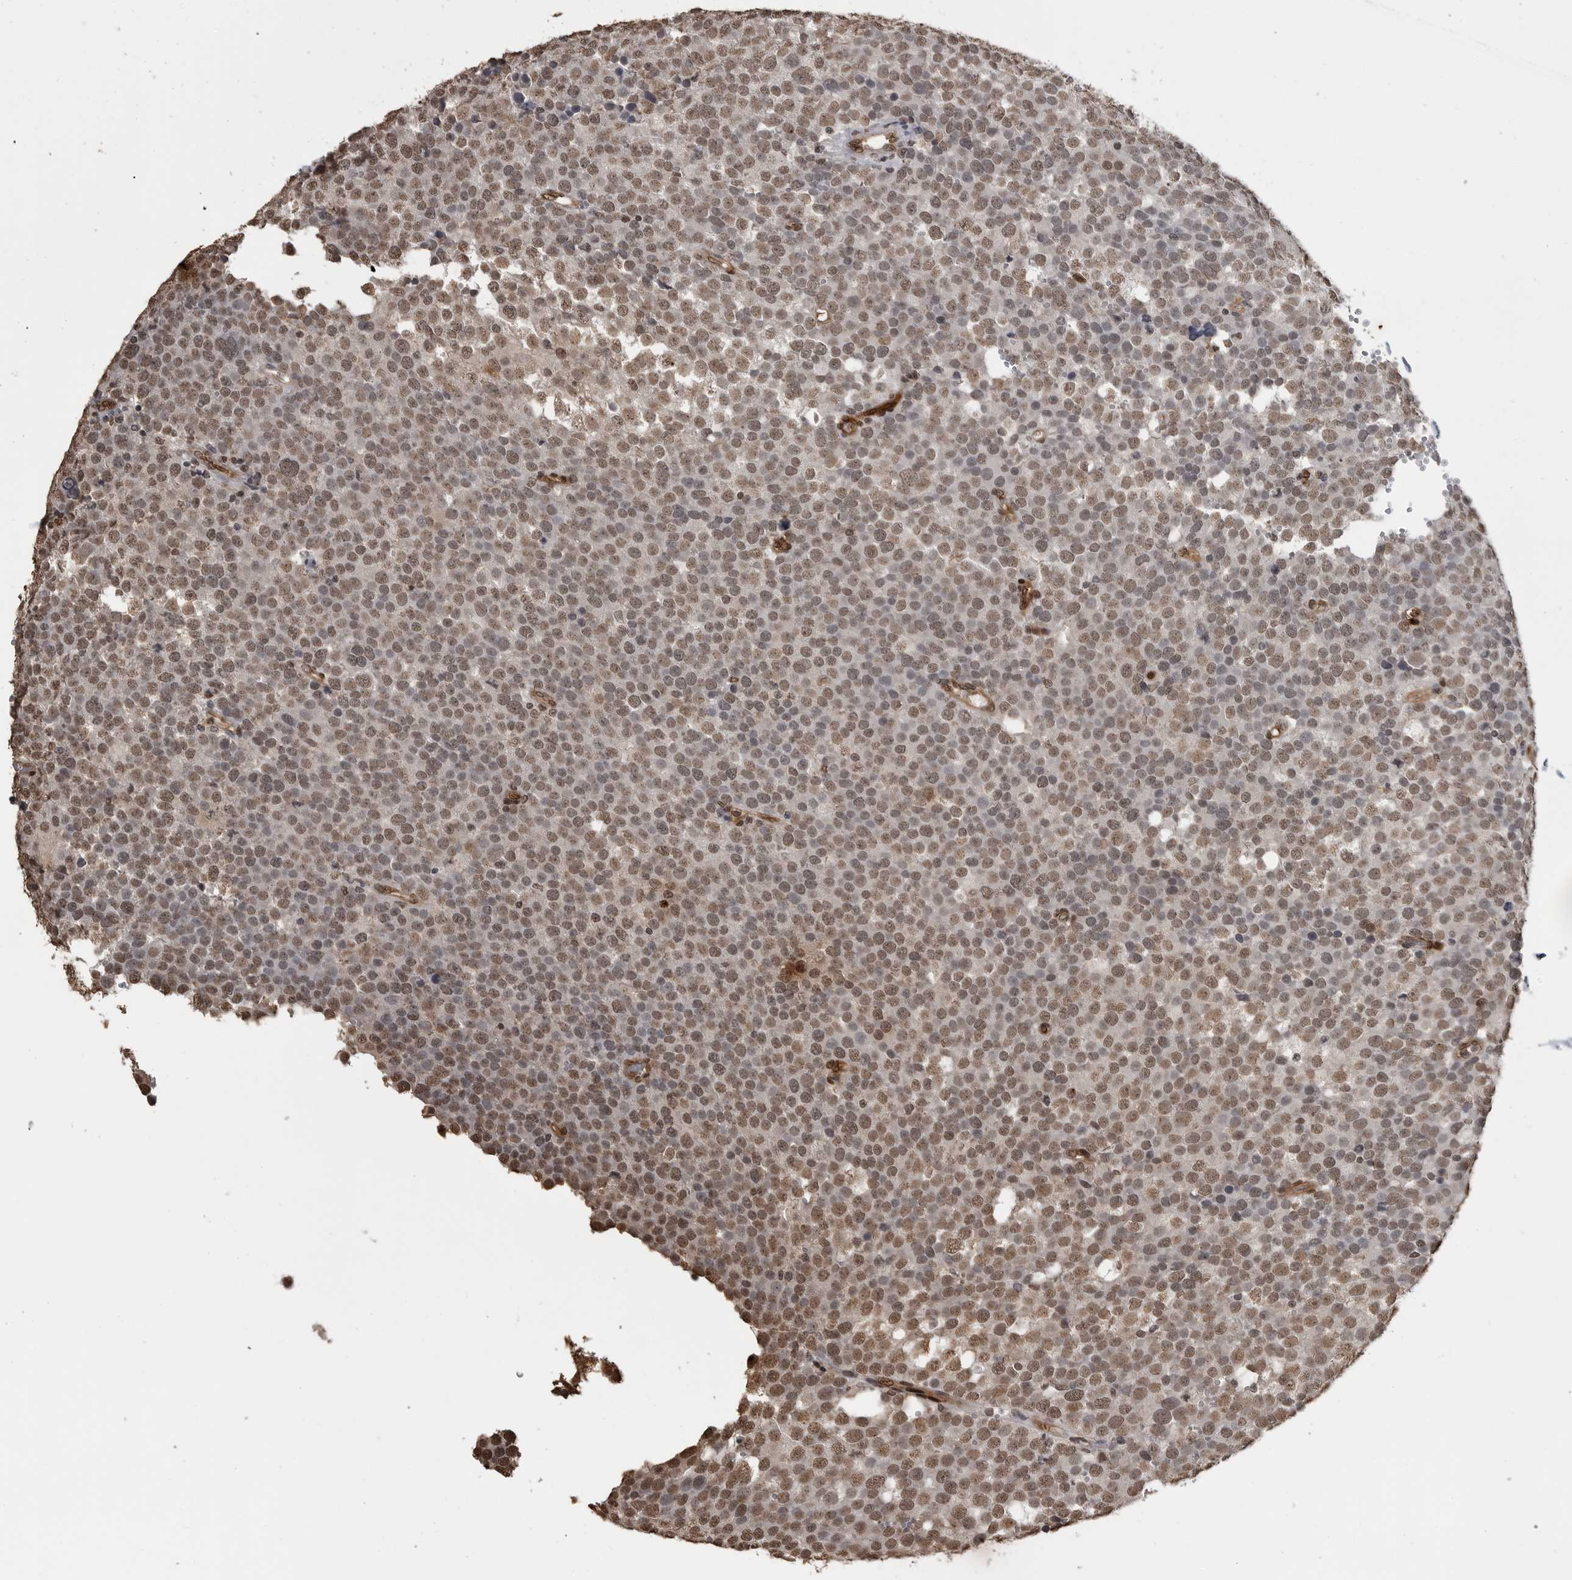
{"staining": {"intensity": "moderate", "quantity": ">75%", "location": "nuclear"}, "tissue": "testis cancer", "cell_type": "Tumor cells", "image_type": "cancer", "snomed": [{"axis": "morphology", "description": "Seminoma, NOS"}, {"axis": "topography", "description": "Testis"}], "caption": "The histopathology image shows immunohistochemical staining of testis seminoma. There is moderate nuclear expression is present in about >75% of tumor cells. The staining was performed using DAB to visualize the protein expression in brown, while the nuclei were stained in blue with hematoxylin (Magnification: 20x).", "gene": "SMAD2", "patient": {"sex": "male", "age": 71}}